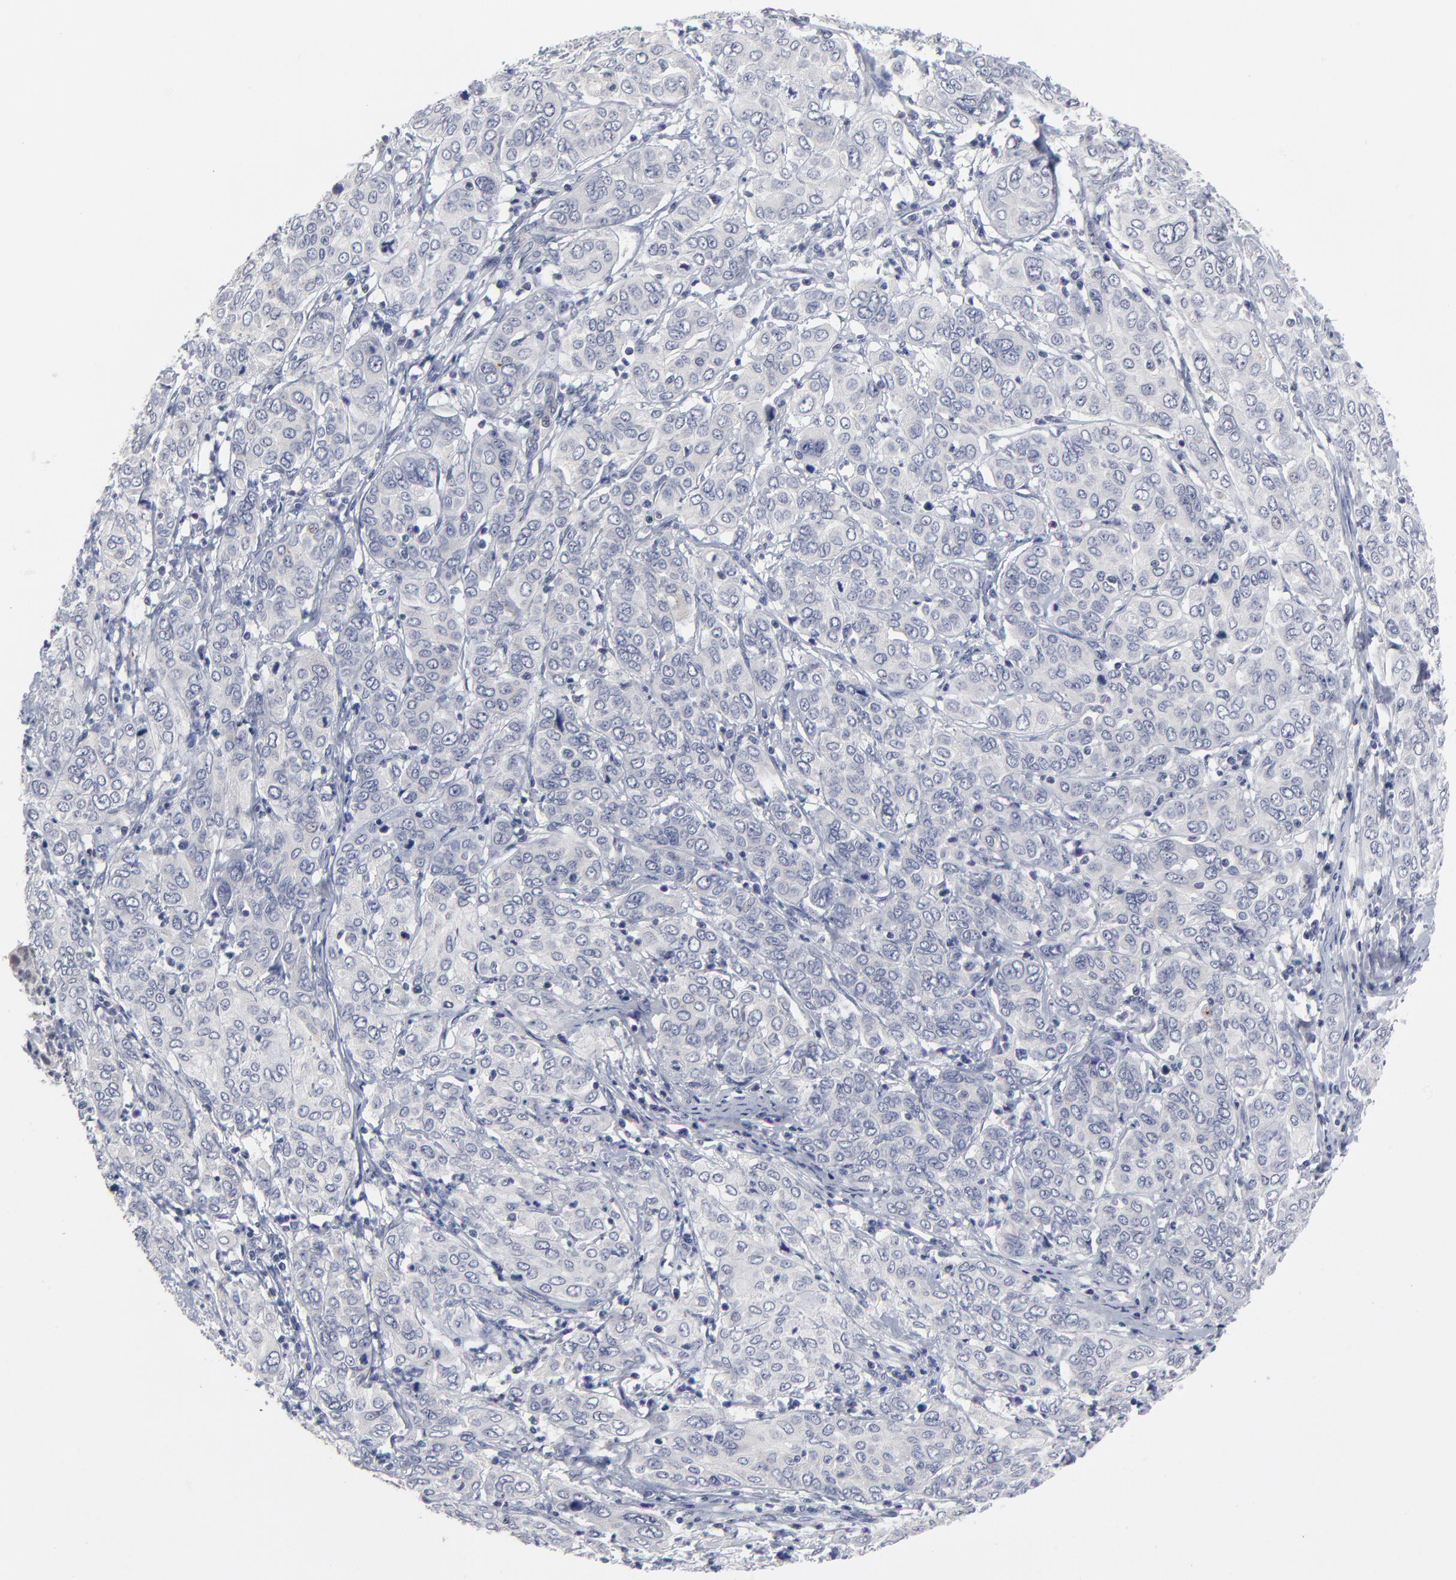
{"staining": {"intensity": "negative", "quantity": "none", "location": "none"}, "tissue": "cervical cancer", "cell_type": "Tumor cells", "image_type": "cancer", "snomed": [{"axis": "morphology", "description": "Squamous cell carcinoma, NOS"}, {"axis": "topography", "description": "Cervix"}], "caption": "This is a micrograph of immunohistochemistry (IHC) staining of cervical cancer (squamous cell carcinoma), which shows no positivity in tumor cells. (Brightfield microscopy of DAB IHC at high magnification).", "gene": "MAGEA10", "patient": {"sex": "female", "age": 38}}